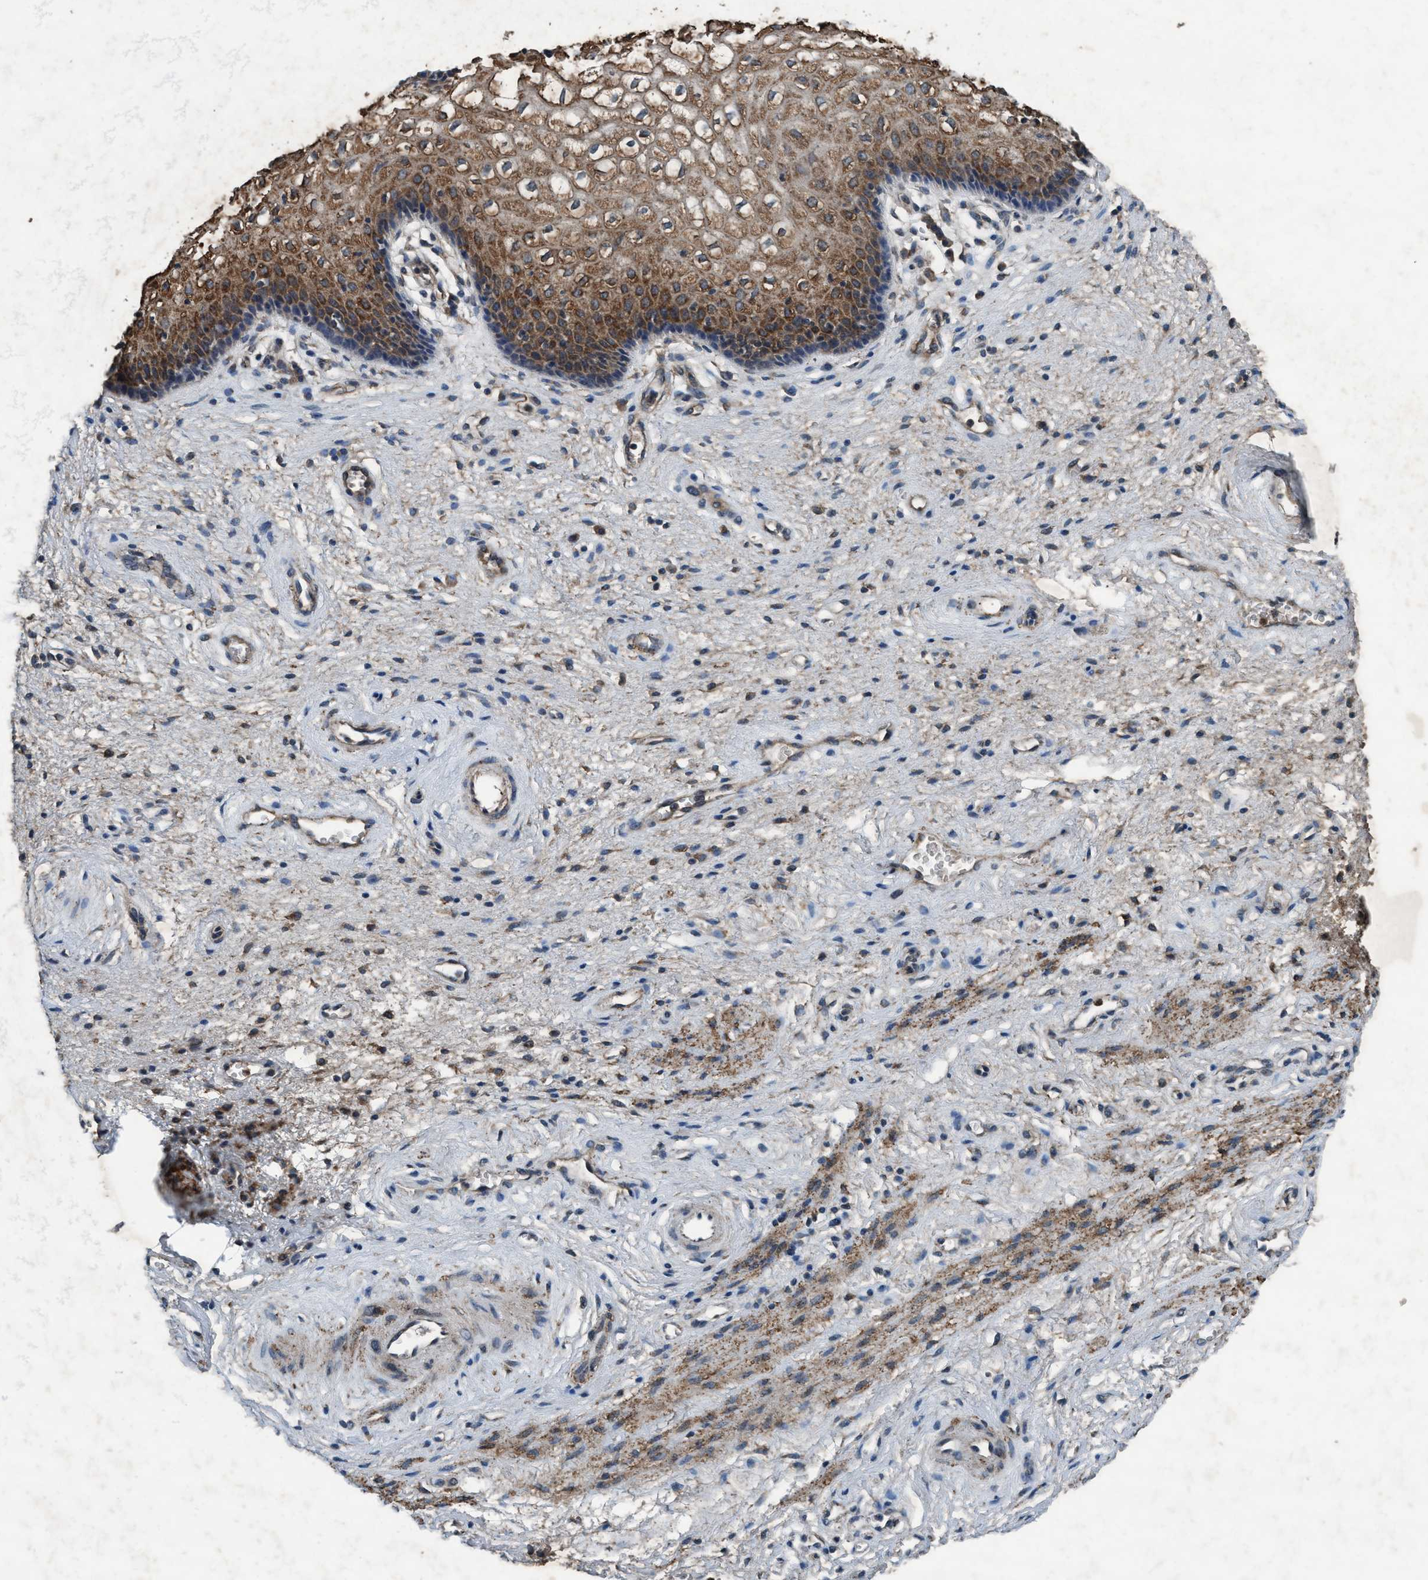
{"staining": {"intensity": "moderate", "quantity": ">75%", "location": "cytoplasmic/membranous"}, "tissue": "vagina", "cell_type": "Squamous epithelial cells", "image_type": "normal", "snomed": [{"axis": "morphology", "description": "Normal tissue, NOS"}, {"axis": "topography", "description": "Vagina"}], "caption": "Normal vagina exhibits moderate cytoplasmic/membranous staining in about >75% of squamous epithelial cells, visualized by immunohistochemistry.", "gene": "AKT1S1", "patient": {"sex": "female", "age": 34}}